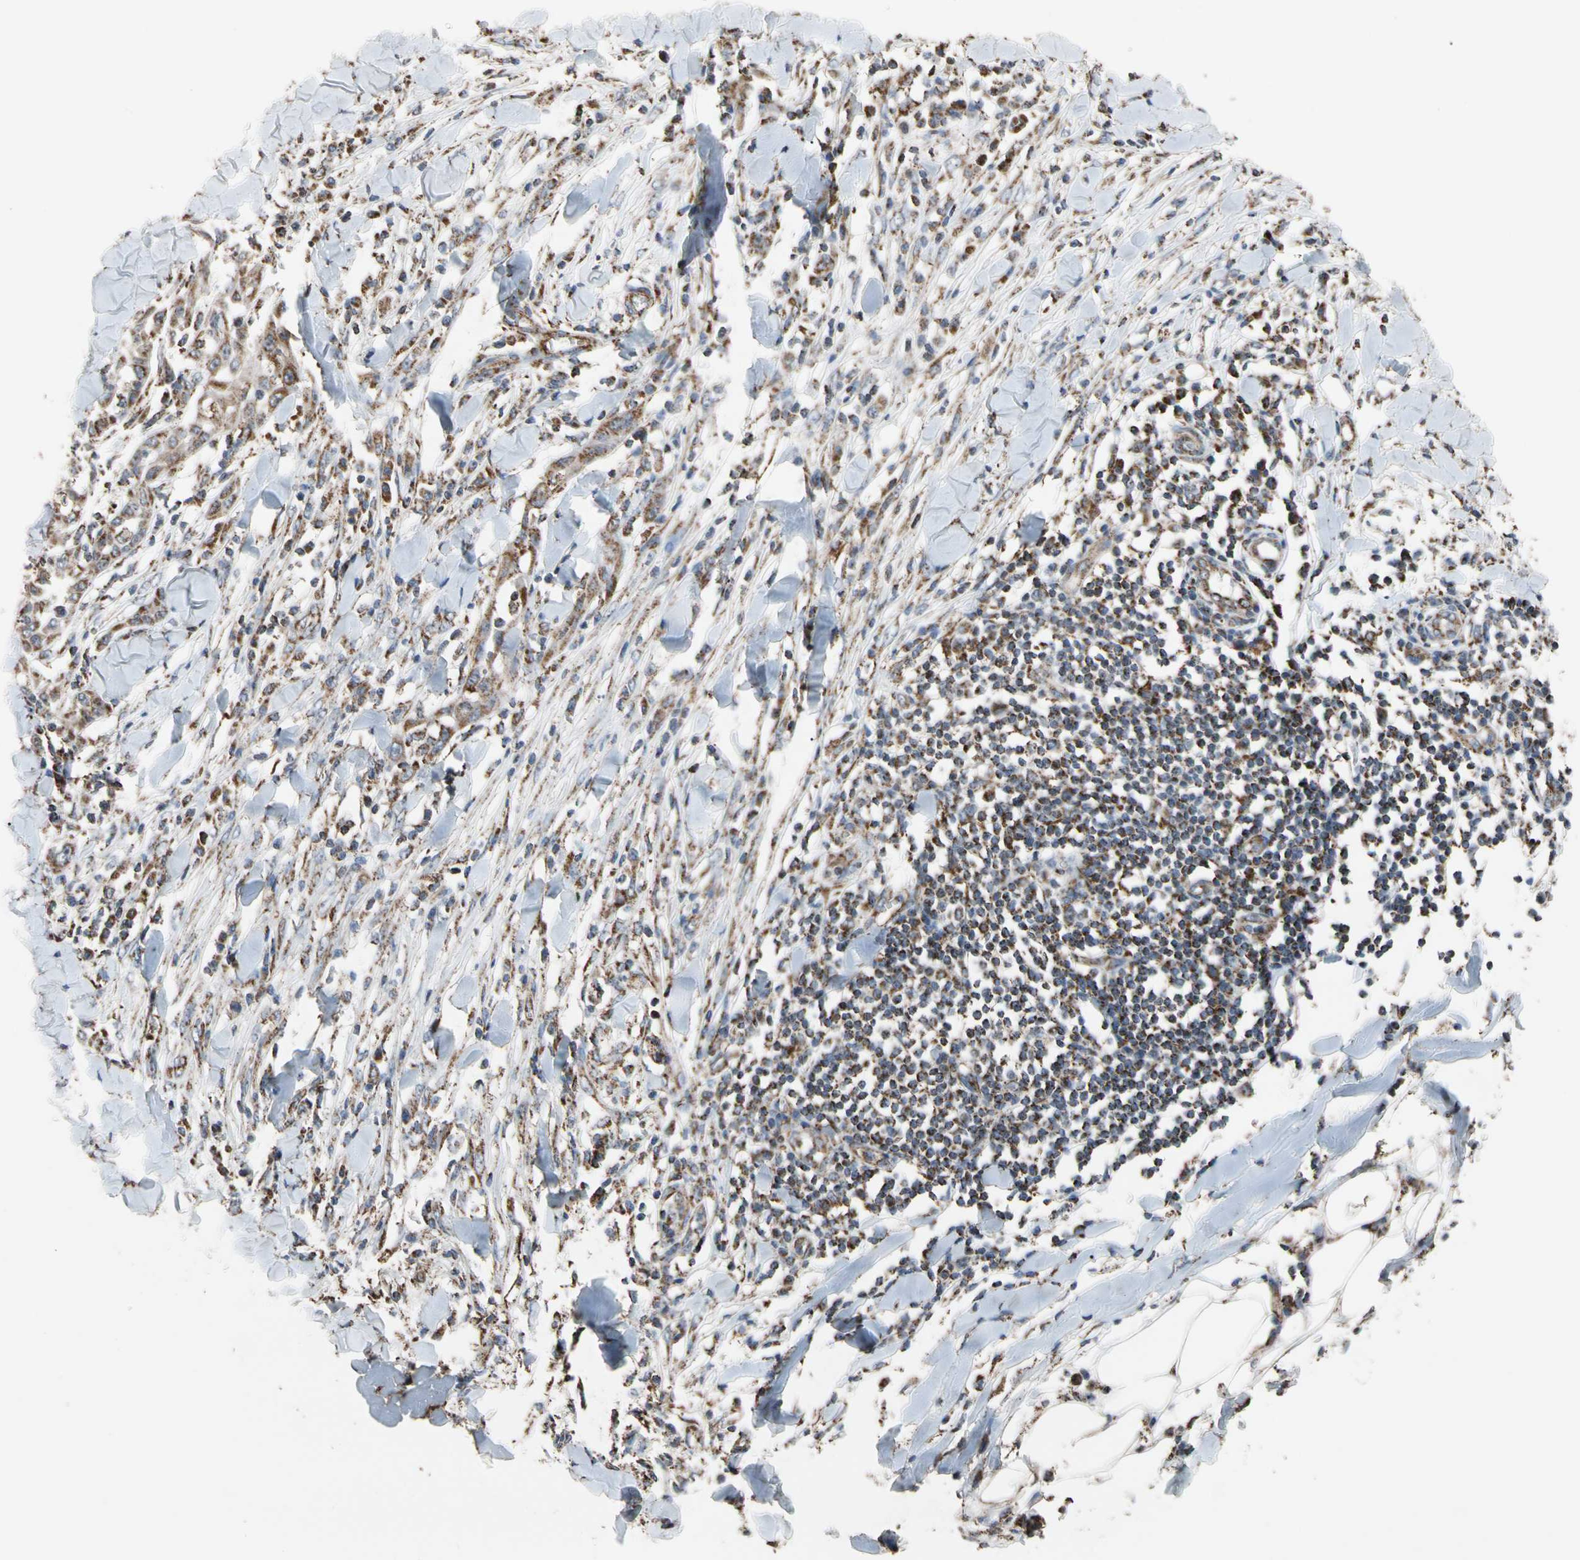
{"staining": {"intensity": "moderate", "quantity": ">75%", "location": "cytoplasmic/membranous"}, "tissue": "skin cancer", "cell_type": "Tumor cells", "image_type": "cancer", "snomed": [{"axis": "morphology", "description": "Squamous cell carcinoma, NOS"}, {"axis": "topography", "description": "Skin"}], "caption": "The image reveals a brown stain indicating the presence of a protein in the cytoplasmic/membranous of tumor cells in skin cancer.", "gene": "FAM110B", "patient": {"sex": "male", "age": 24}}